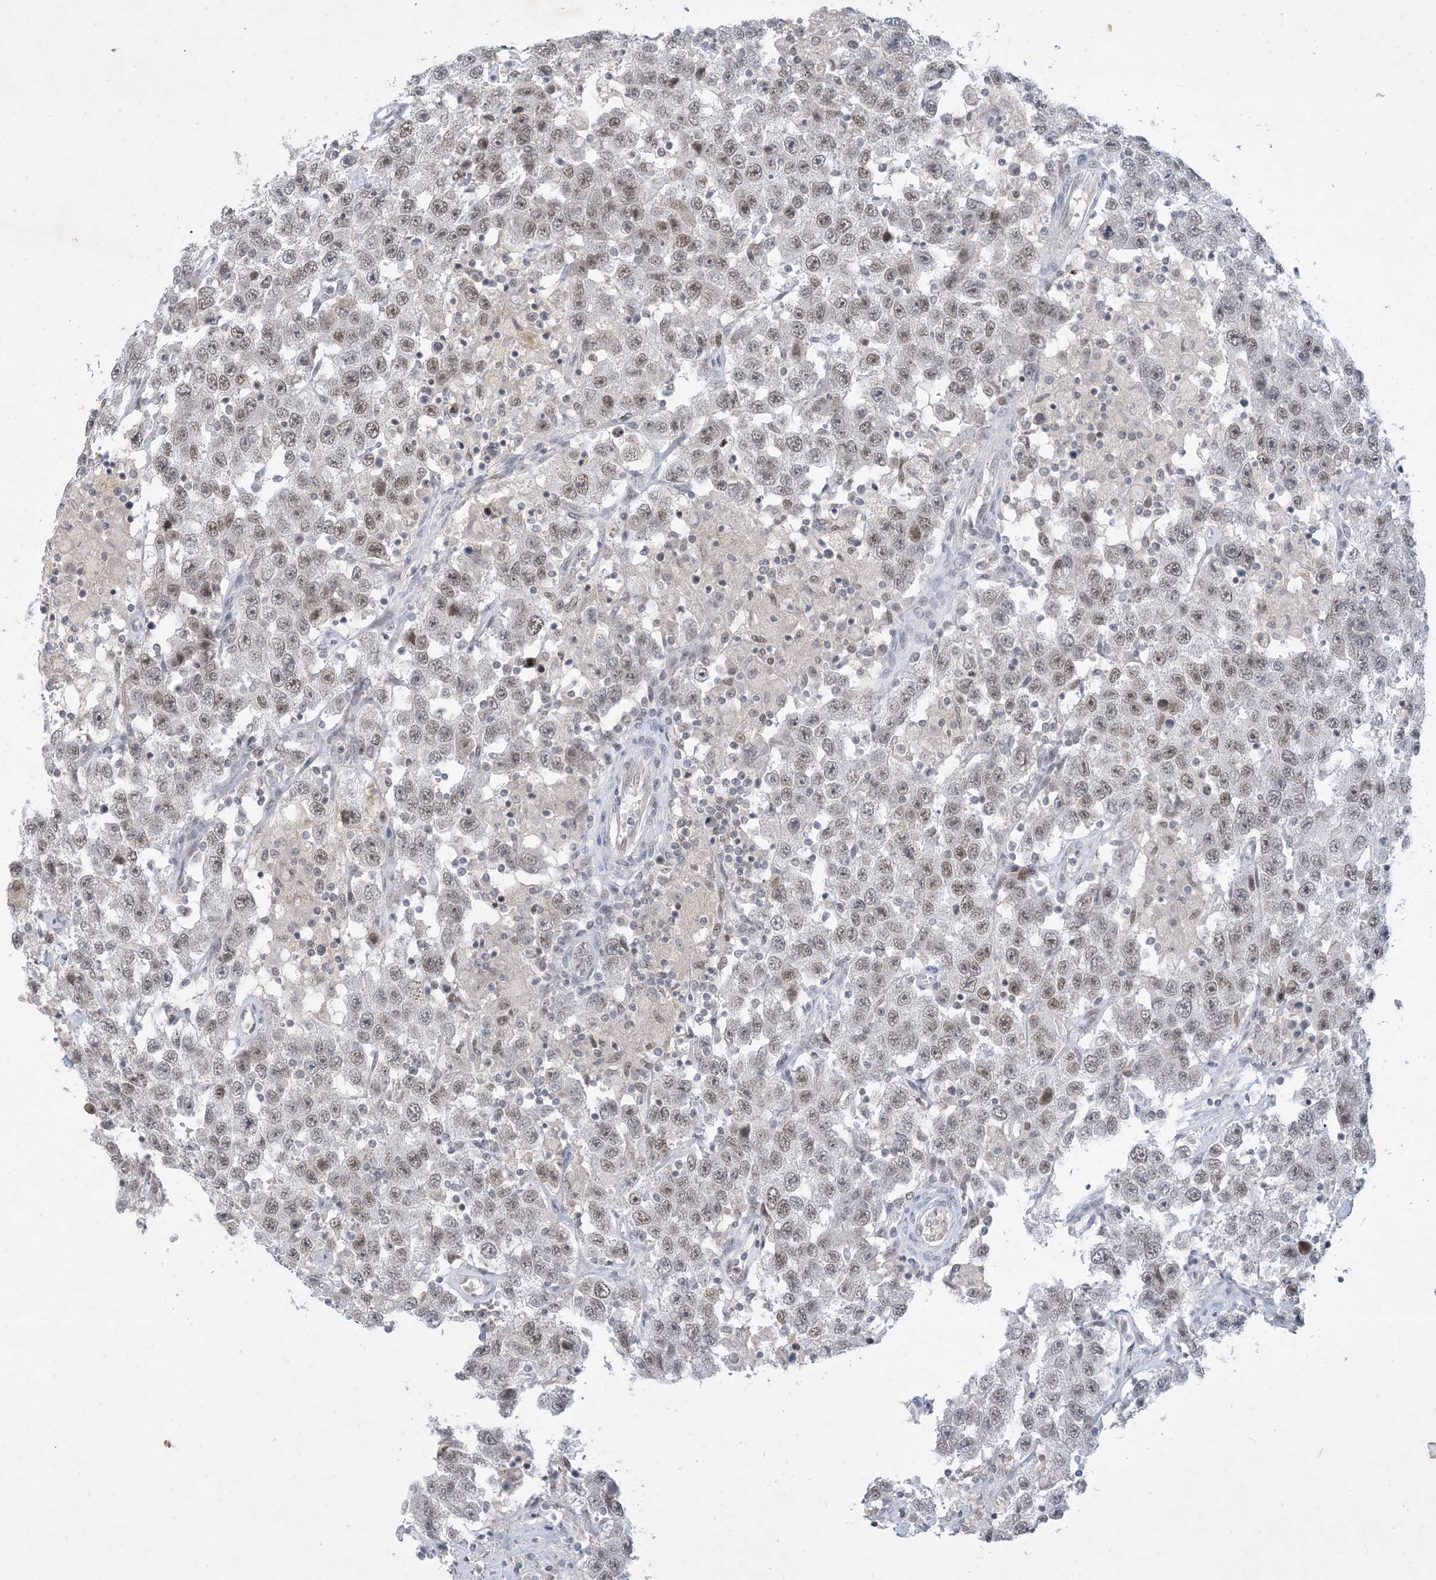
{"staining": {"intensity": "weak", "quantity": ">75%", "location": "nuclear"}, "tissue": "testis cancer", "cell_type": "Tumor cells", "image_type": "cancer", "snomed": [{"axis": "morphology", "description": "Seminoma, NOS"}, {"axis": "topography", "description": "Testis"}], "caption": "Human testis cancer (seminoma) stained with a protein marker displays weak staining in tumor cells.", "gene": "ZNF674", "patient": {"sex": "male", "age": 41}}